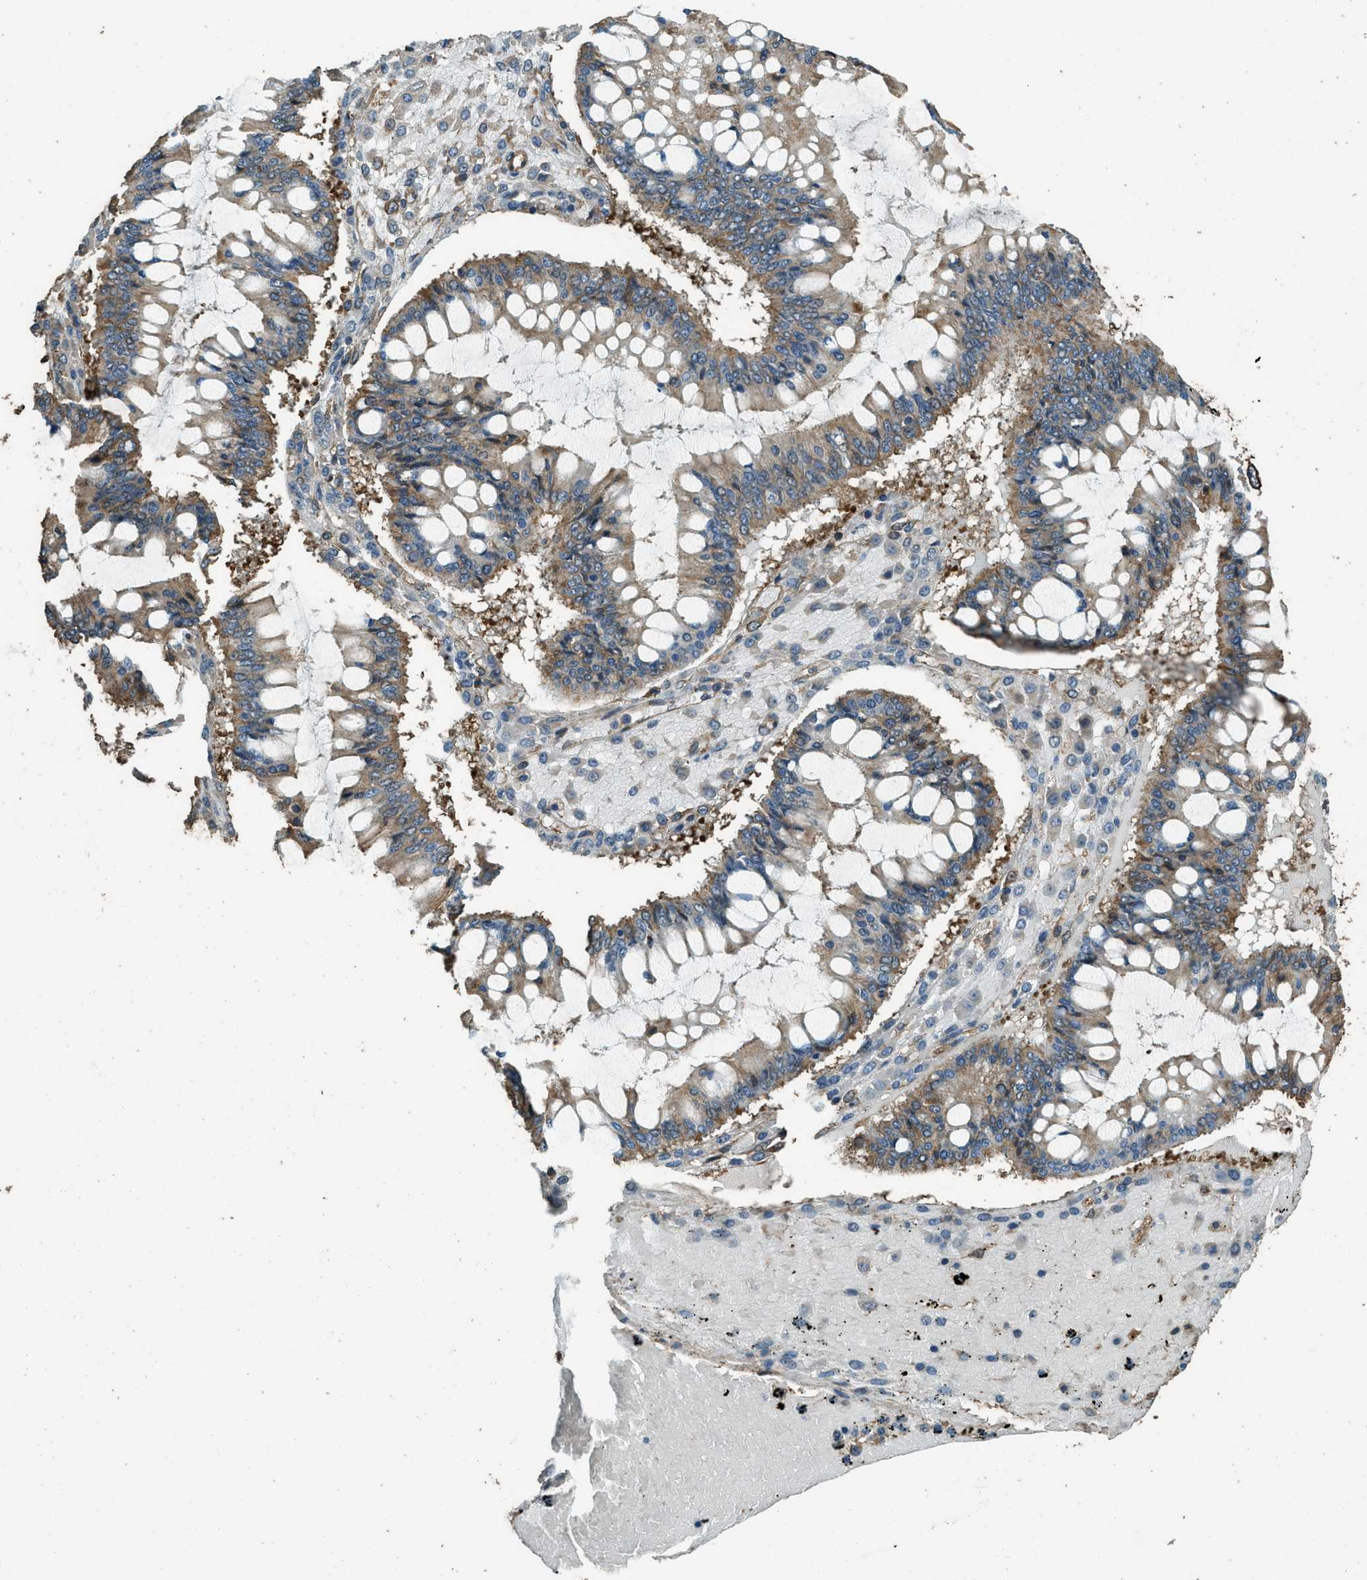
{"staining": {"intensity": "weak", "quantity": ">75%", "location": "cytoplasmic/membranous"}, "tissue": "ovarian cancer", "cell_type": "Tumor cells", "image_type": "cancer", "snomed": [{"axis": "morphology", "description": "Cystadenocarcinoma, mucinous, NOS"}, {"axis": "topography", "description": "Ovary"}], "caption": "Tumor cells display low levels of weak cytoplasmic/membranous expression in about >75% of cells in ovarian cancer (mucinous cystadenocarcinoma).", "gene": "MARS1", "patient": {"sex": "female", "age": 73}}